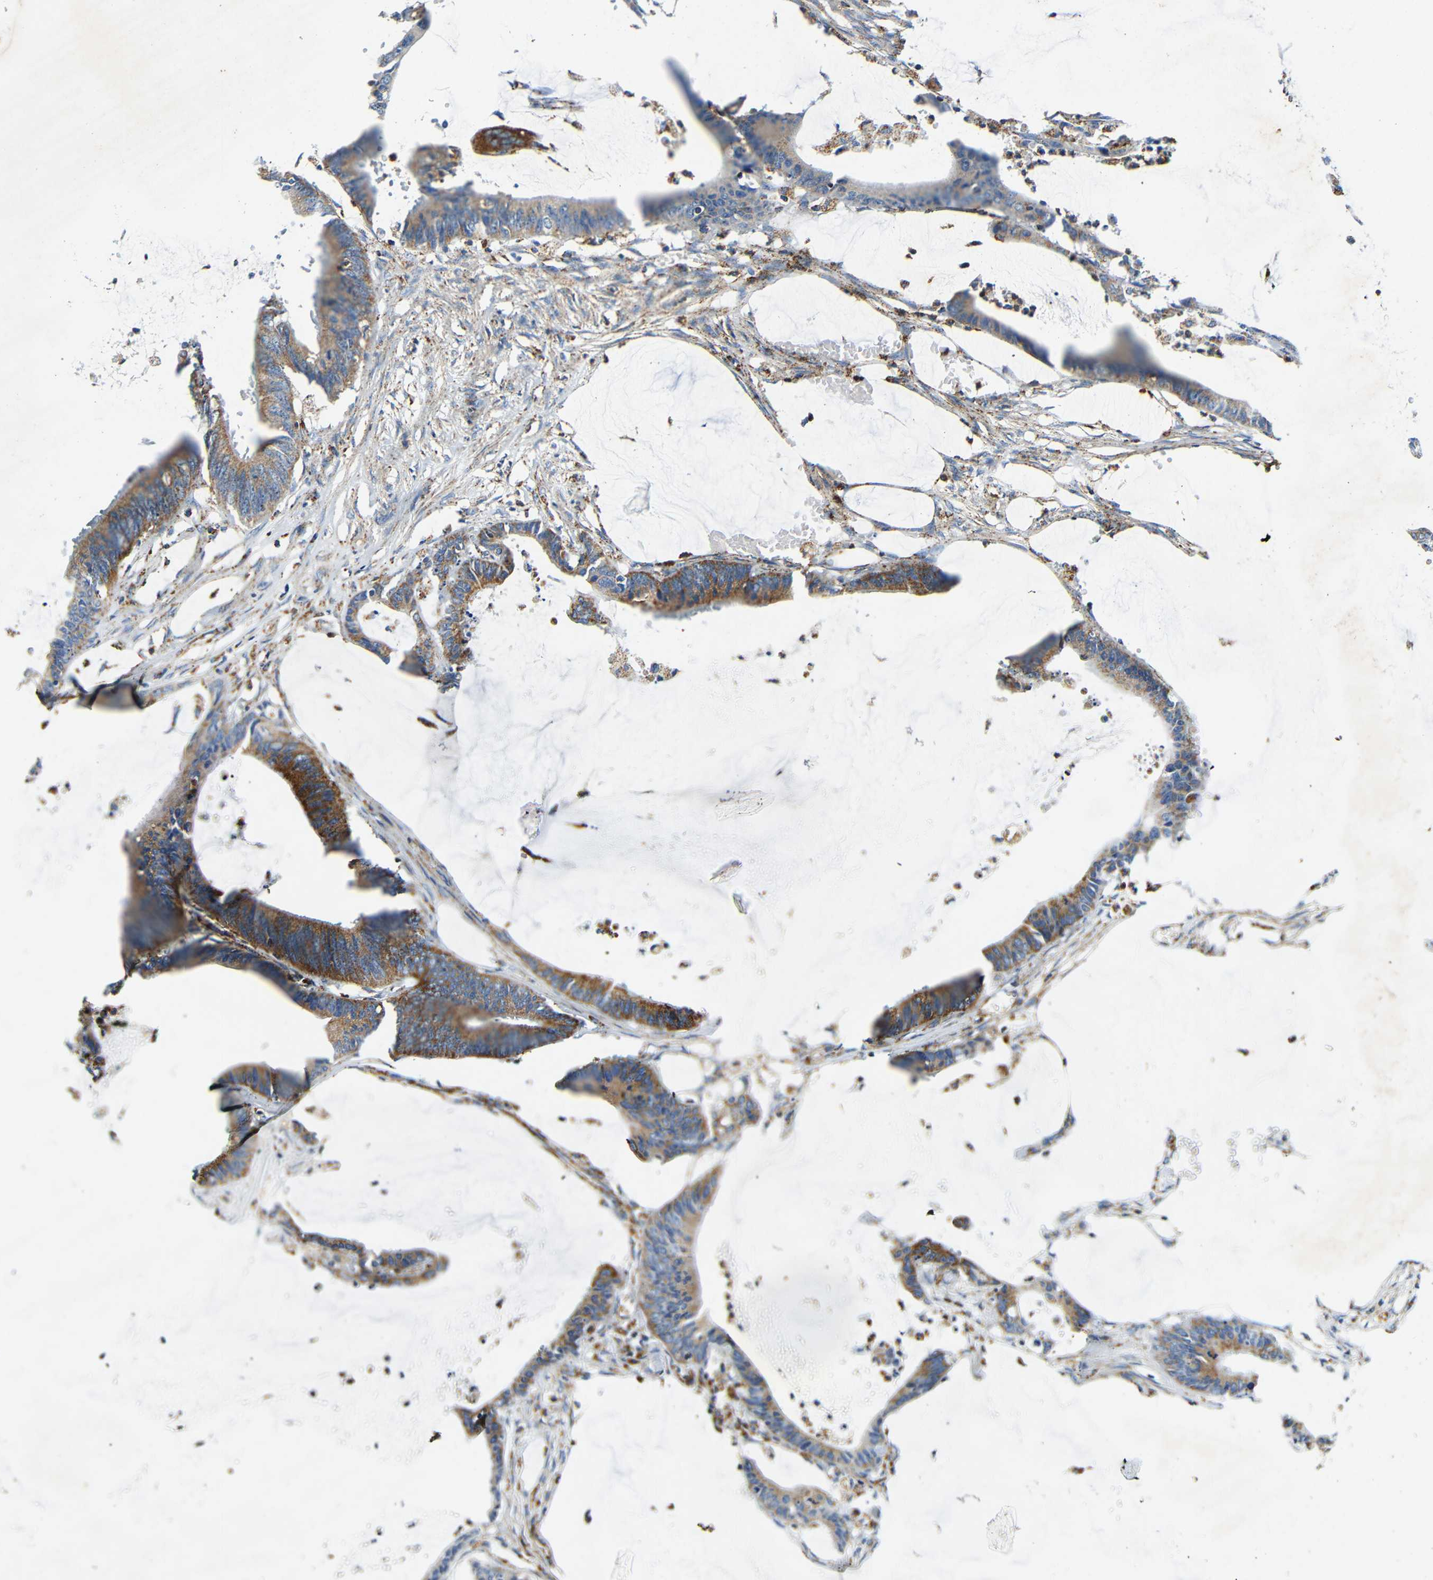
{"staining": {"intensity": "moderate", "quantity": "25%-75%", "location": "cytoplasmic/membranous"}, "tissue": "colorectal cancer", "cell_type": "Tumor cells", "image_type": "cancer", "snomed": [{"axis": "morphology", "description": "Adenocarcinoma, NOS"}, {"axis": "topography", "description": "Rectum"}], "caption": "Colorectal cancer (adenocarcinoma) stained with immunohistochemistry reveals moderate cytoplasmic/membranous staining in approximately 25%-75% of tumor cells.", "gene": "GALNT18", "patient": {"sex": "female", "age": 81}}